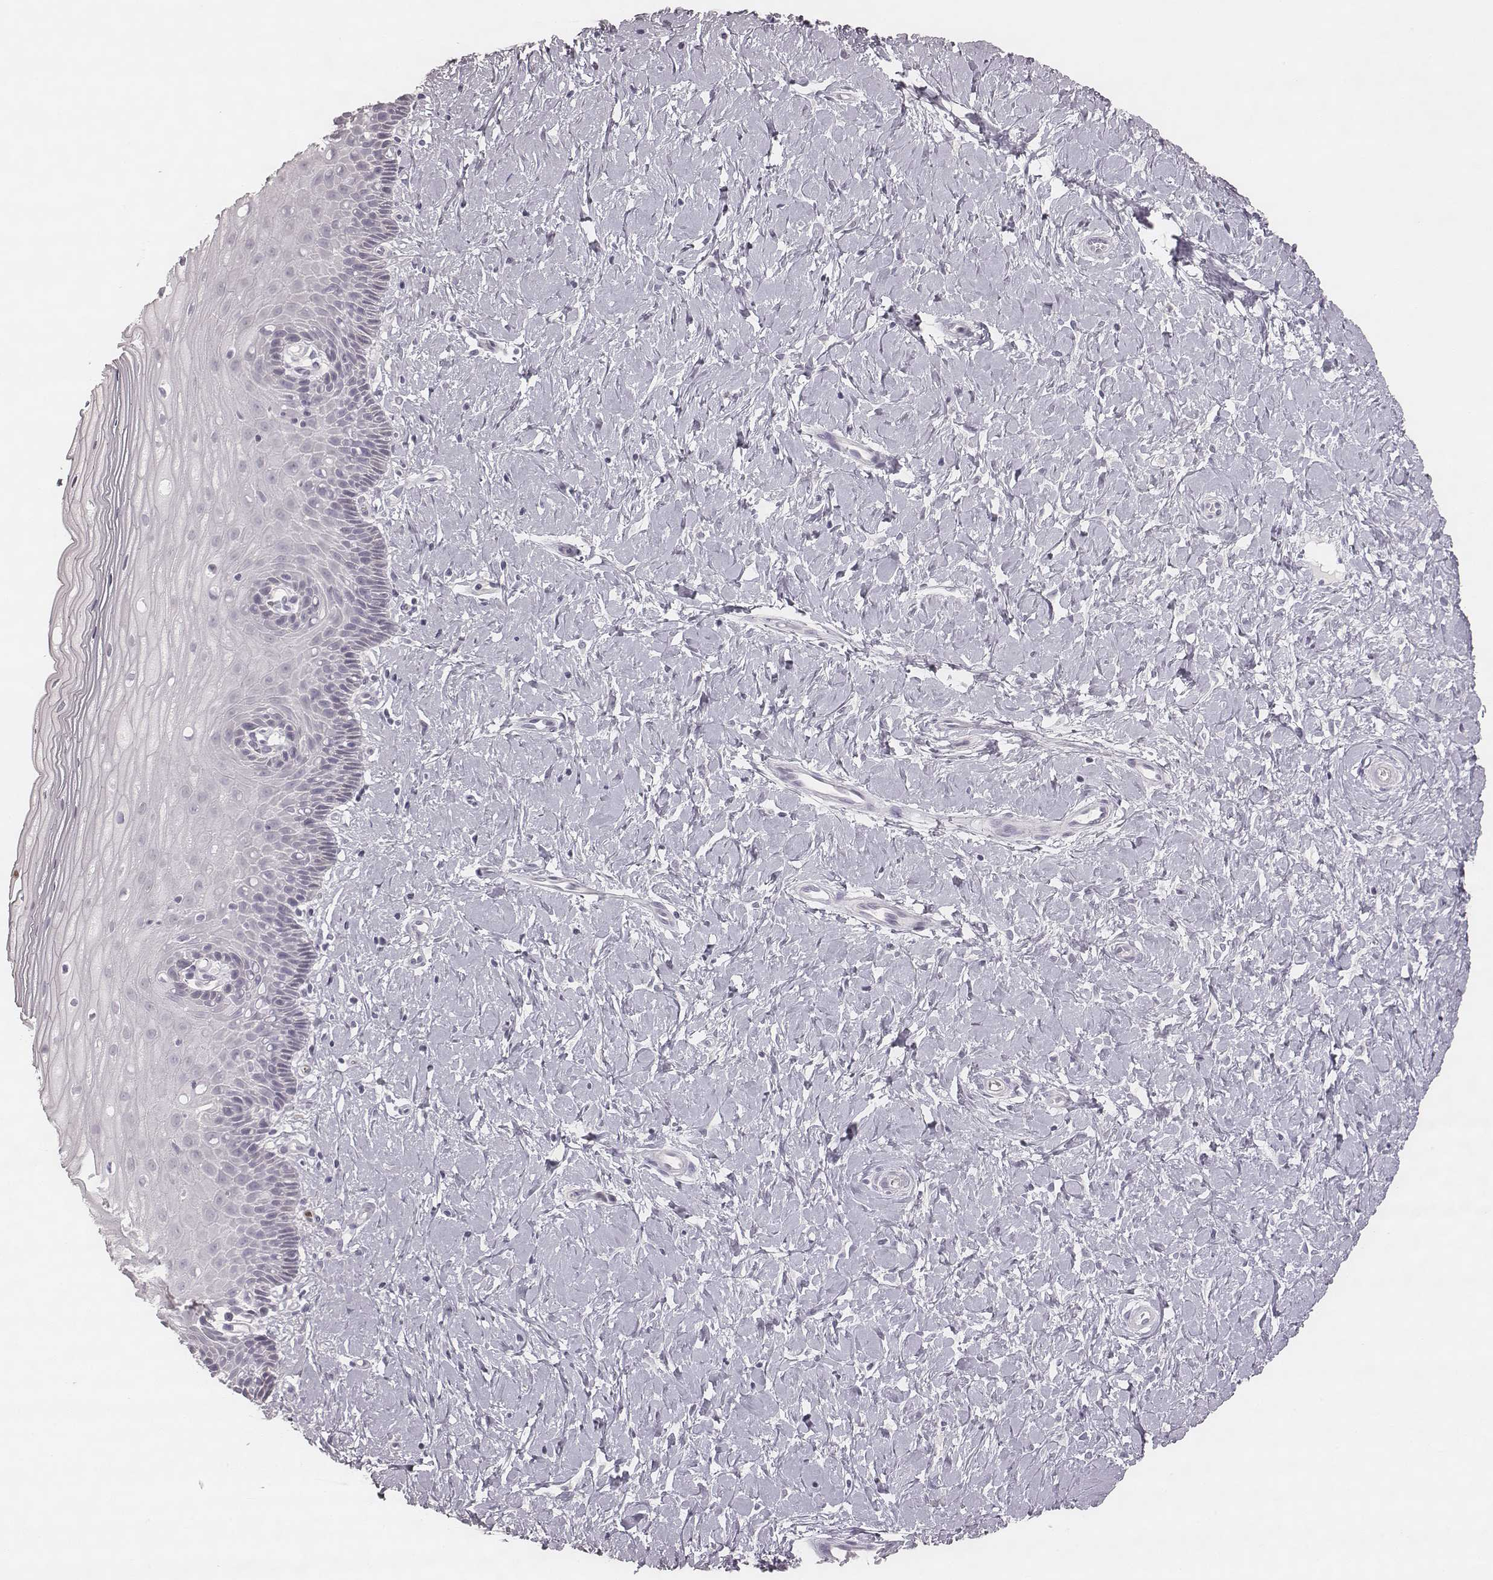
{"staining": {"intensity": "negative", "quantity": "none", "location": "none"}, "tissue": "cervix", "cell_type": "Glandular cells", "image_type": "normal", "snomed": [{"axis": "morphology", "description": "Normal tissue, NOS"}, {"axis": "topography", "description": "Cervix"}], "caption": "Immunohistochemistry (IHC) micrograph of unremarkable cervix: cervix stained with DAB displays no significant protein staining in glandular cells.", "gene": "KCNJ12", "patient": {"sex": "female", "age": 37}}